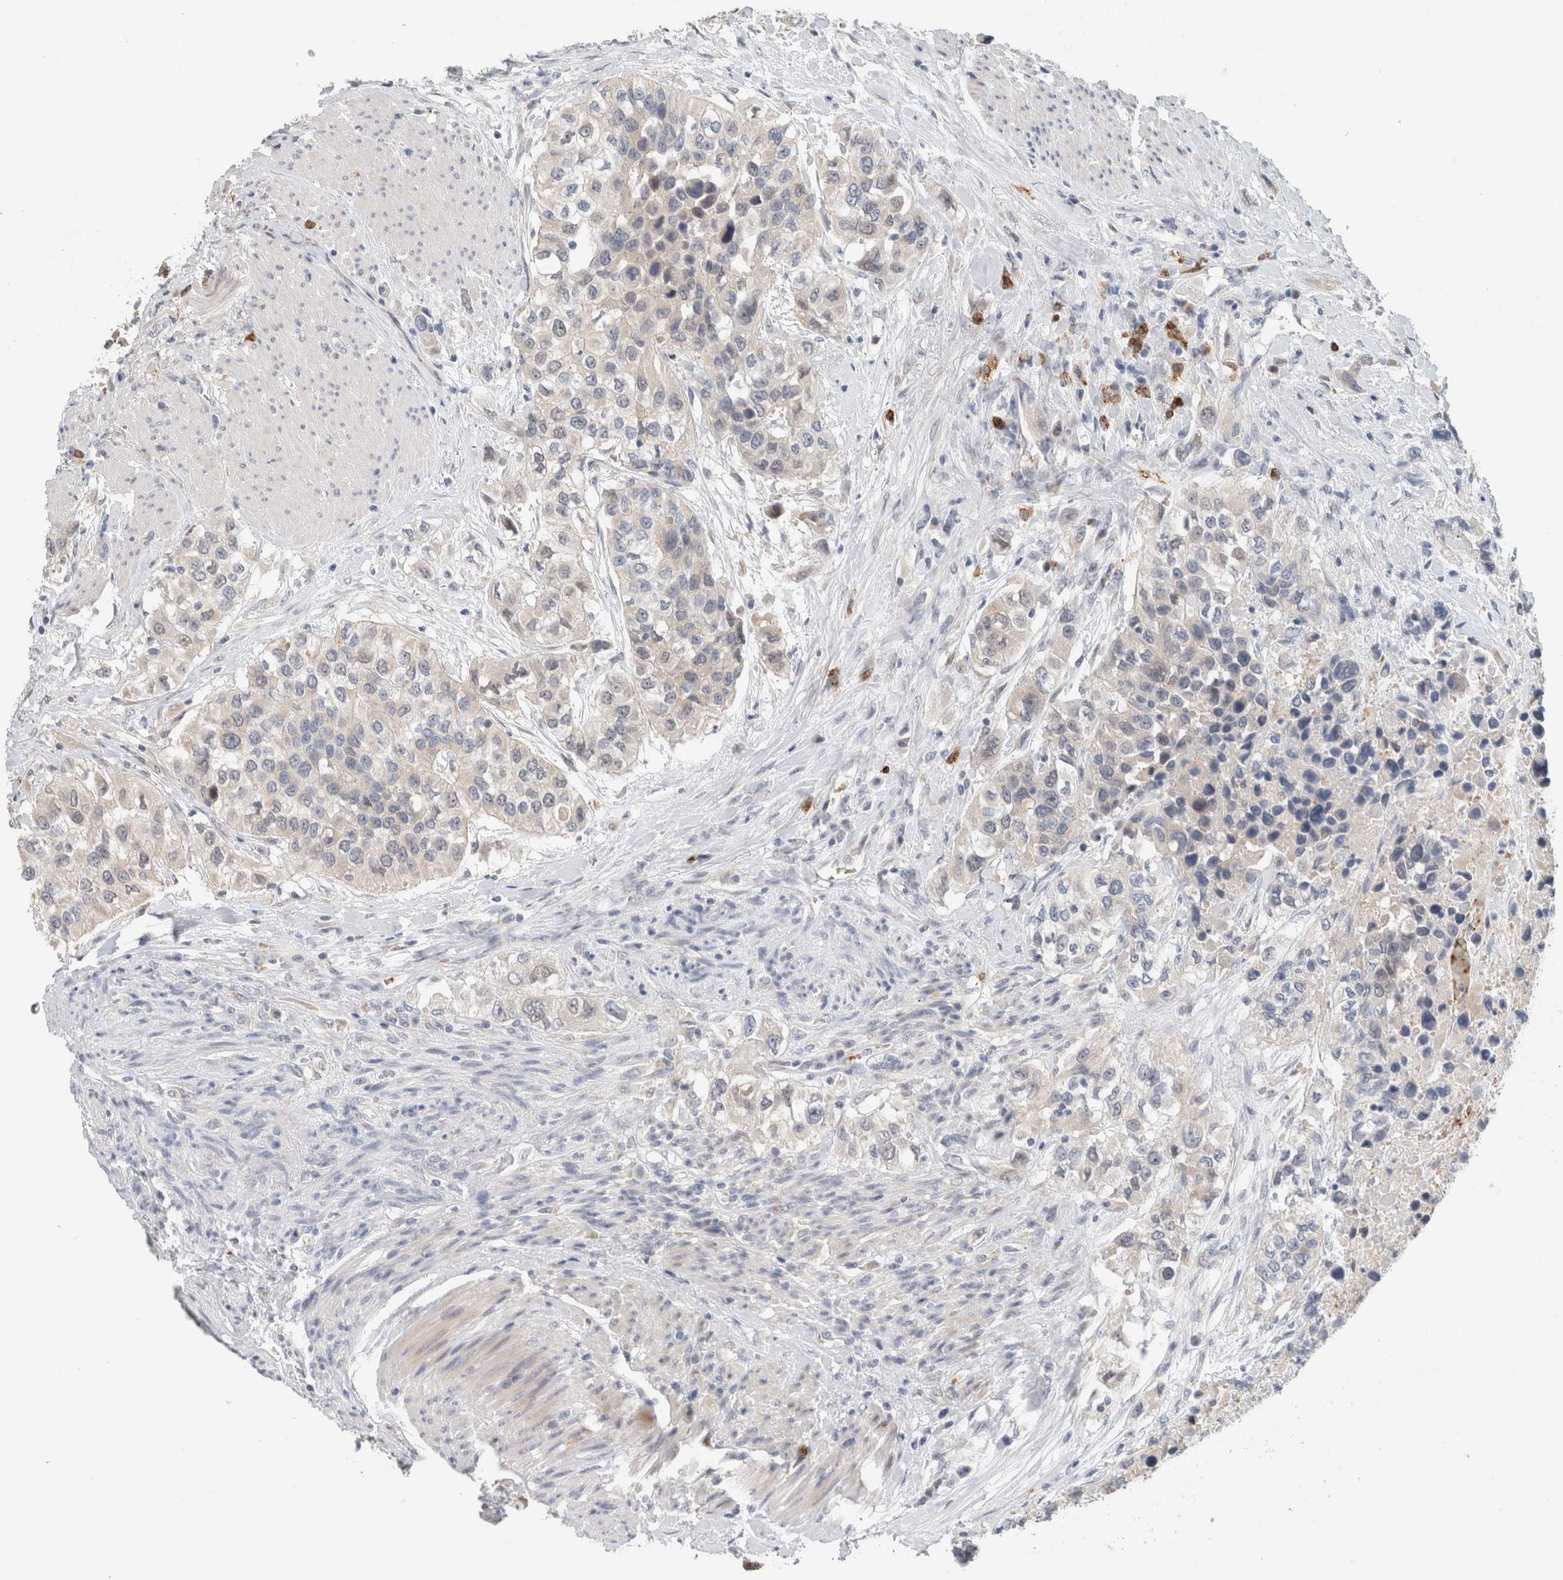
{"staining": {"intensity": "negative", "quantity": "none", "location": "none"}, "tissue": "urothelial cancer", "cell_type": "Tumor cells", "image_type": "cancer", "snomed": [{"axis": "morphology", "description": "Urothelial carcinoma, High grade"}, {"axis": "topography", "description": "Urinary bladder"}], "caption": "An immunohistochemistry (IHC) image of urothelial cancer is shown. There is no staining in tumor cells of urothelial cancer.", "gene": "CRAT", "patient": {"sex": "female", "age": 80}}